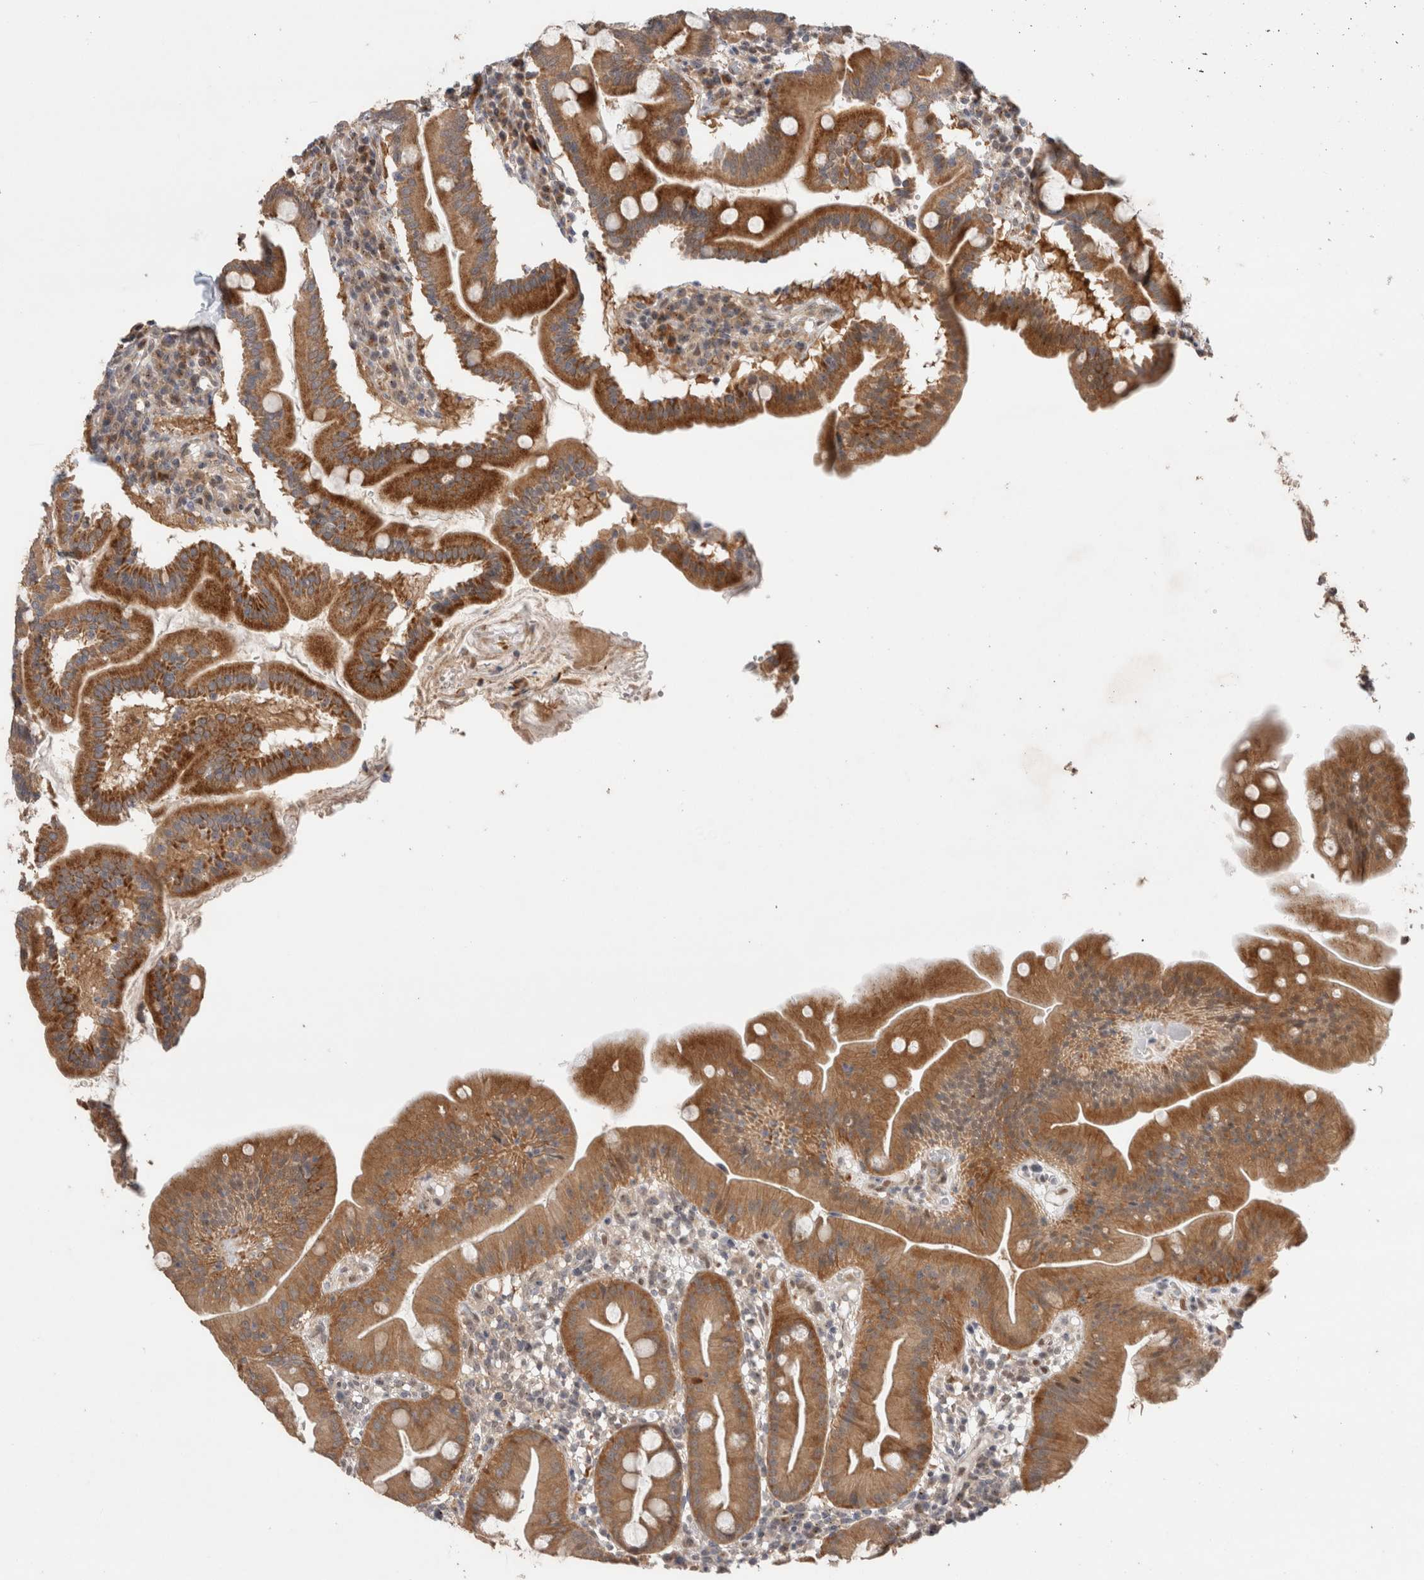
{"staining": {"intensity": "strong", "quantity": ">75%", "location": "cytoplasmic/membranous"}, "tissue": "duodenum", "cell_type": "Glandular cells", "image_type": "normal", "snomed": [{"axis": "morphology", "description": "Normal tissue, NOS"}, {"axis": "topography", "description": "Duodenum"}], "caption": "Protein expression analysis of normal human duodenum reveals strong cytoplasmic/membranous expression in approximately >75% of glandular cells. Nuclei are stained in blue.", "gene": "SLC29A1", "patient": {"sex": "male", "age": 50}}